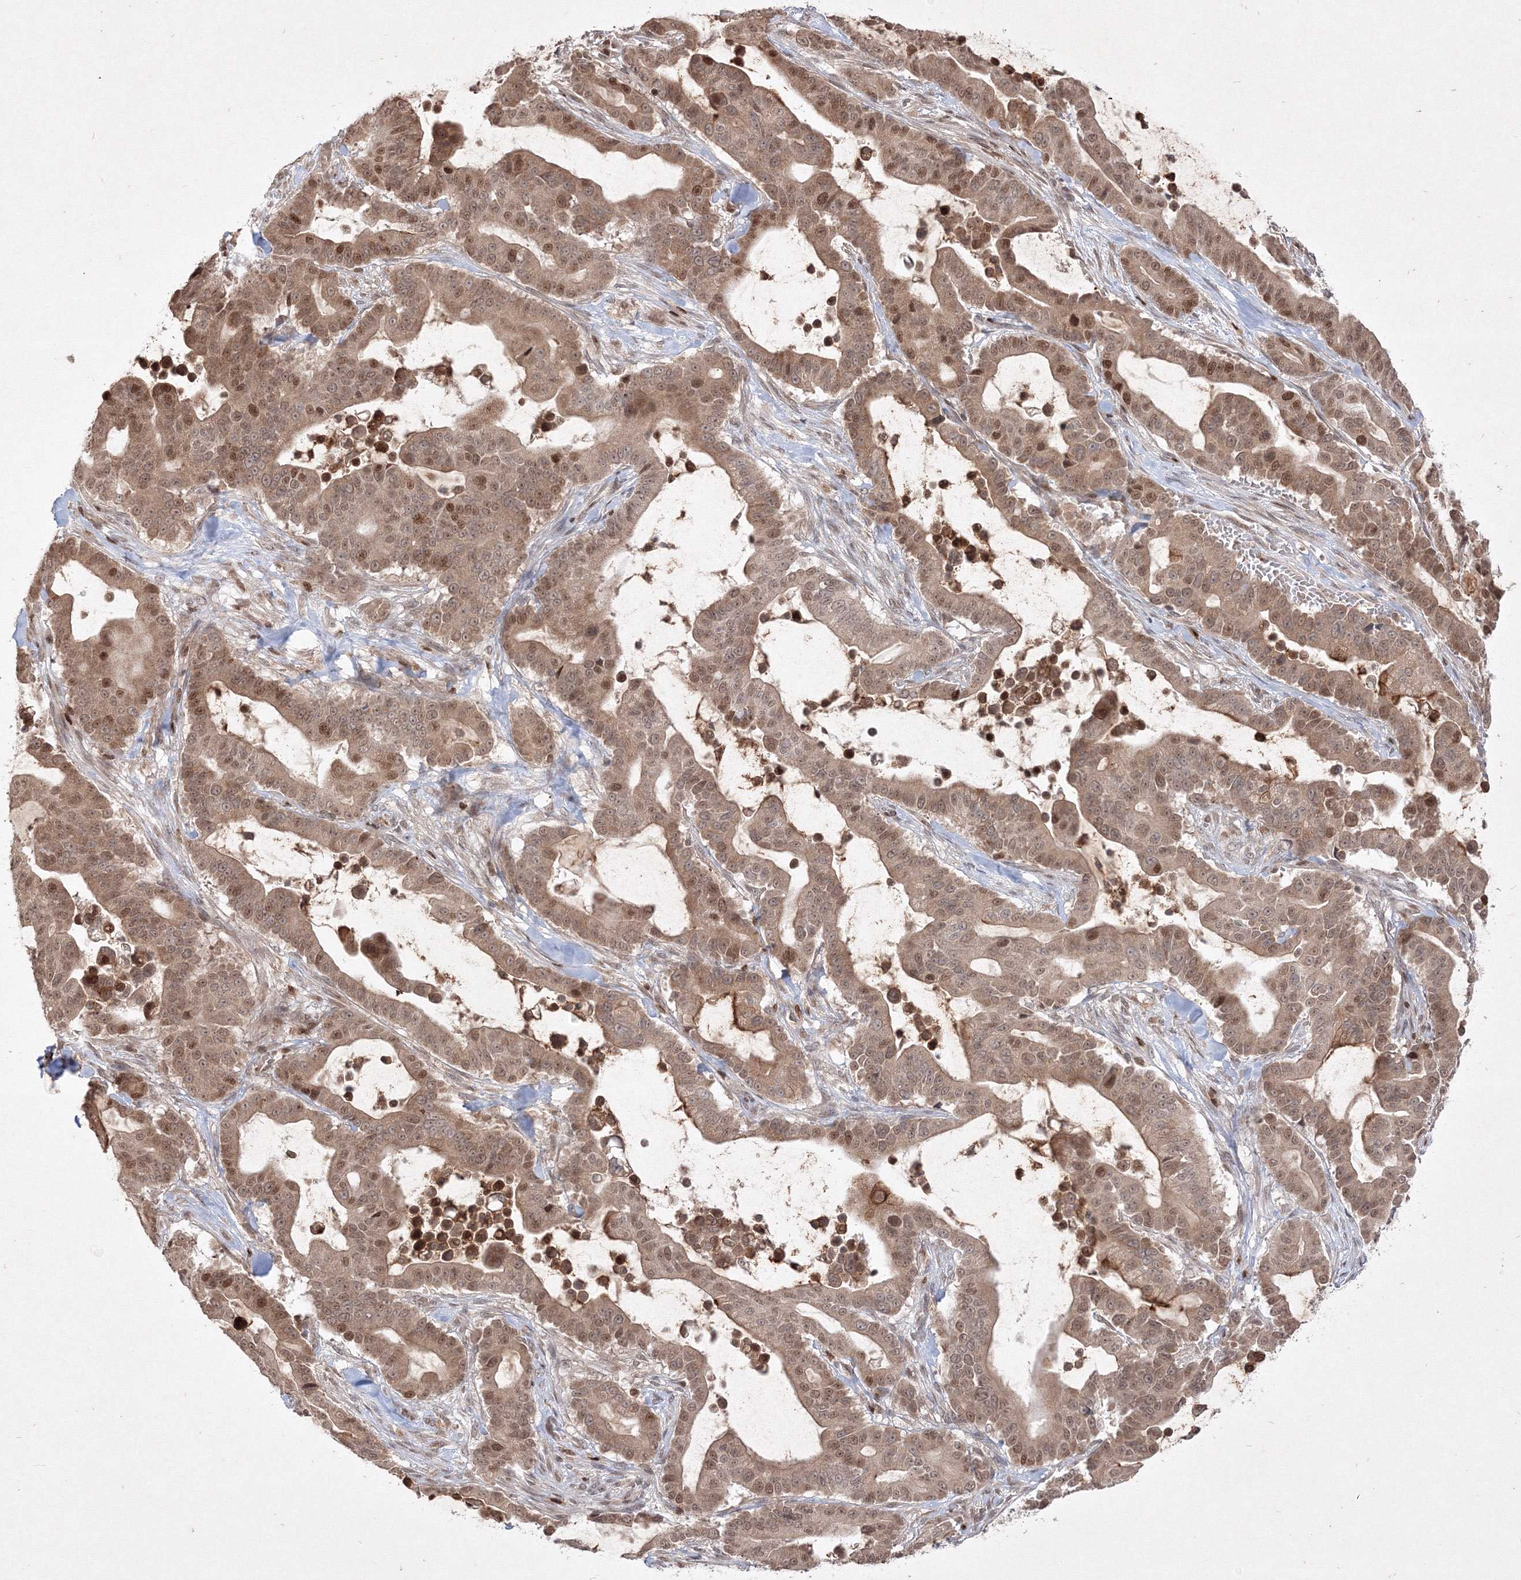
{"staining": {"intensity": "moderate", "quantity": ">75%", "location": "cytoplasmic/membranous,nuclear"}, "tissue": "pancreatic cancer", "cell_type": "Tumor cells", "image_type": "cancer", "snomed": [{"axis": "morphology", "description": "Adenocarcinoma, NOS"}, {"axis": "topography", "description": "Pancreas"}], "caption": "IHC image of human adenocarcinoma (pancreatic) stained for a protein (brown), which displays medium levels of moderate cytoplasmic/membranous and nuclear positivity in approximately >75% of tumor cells.", "gene": "TAB1", "patient": {"sex": "male", "age": 63}}